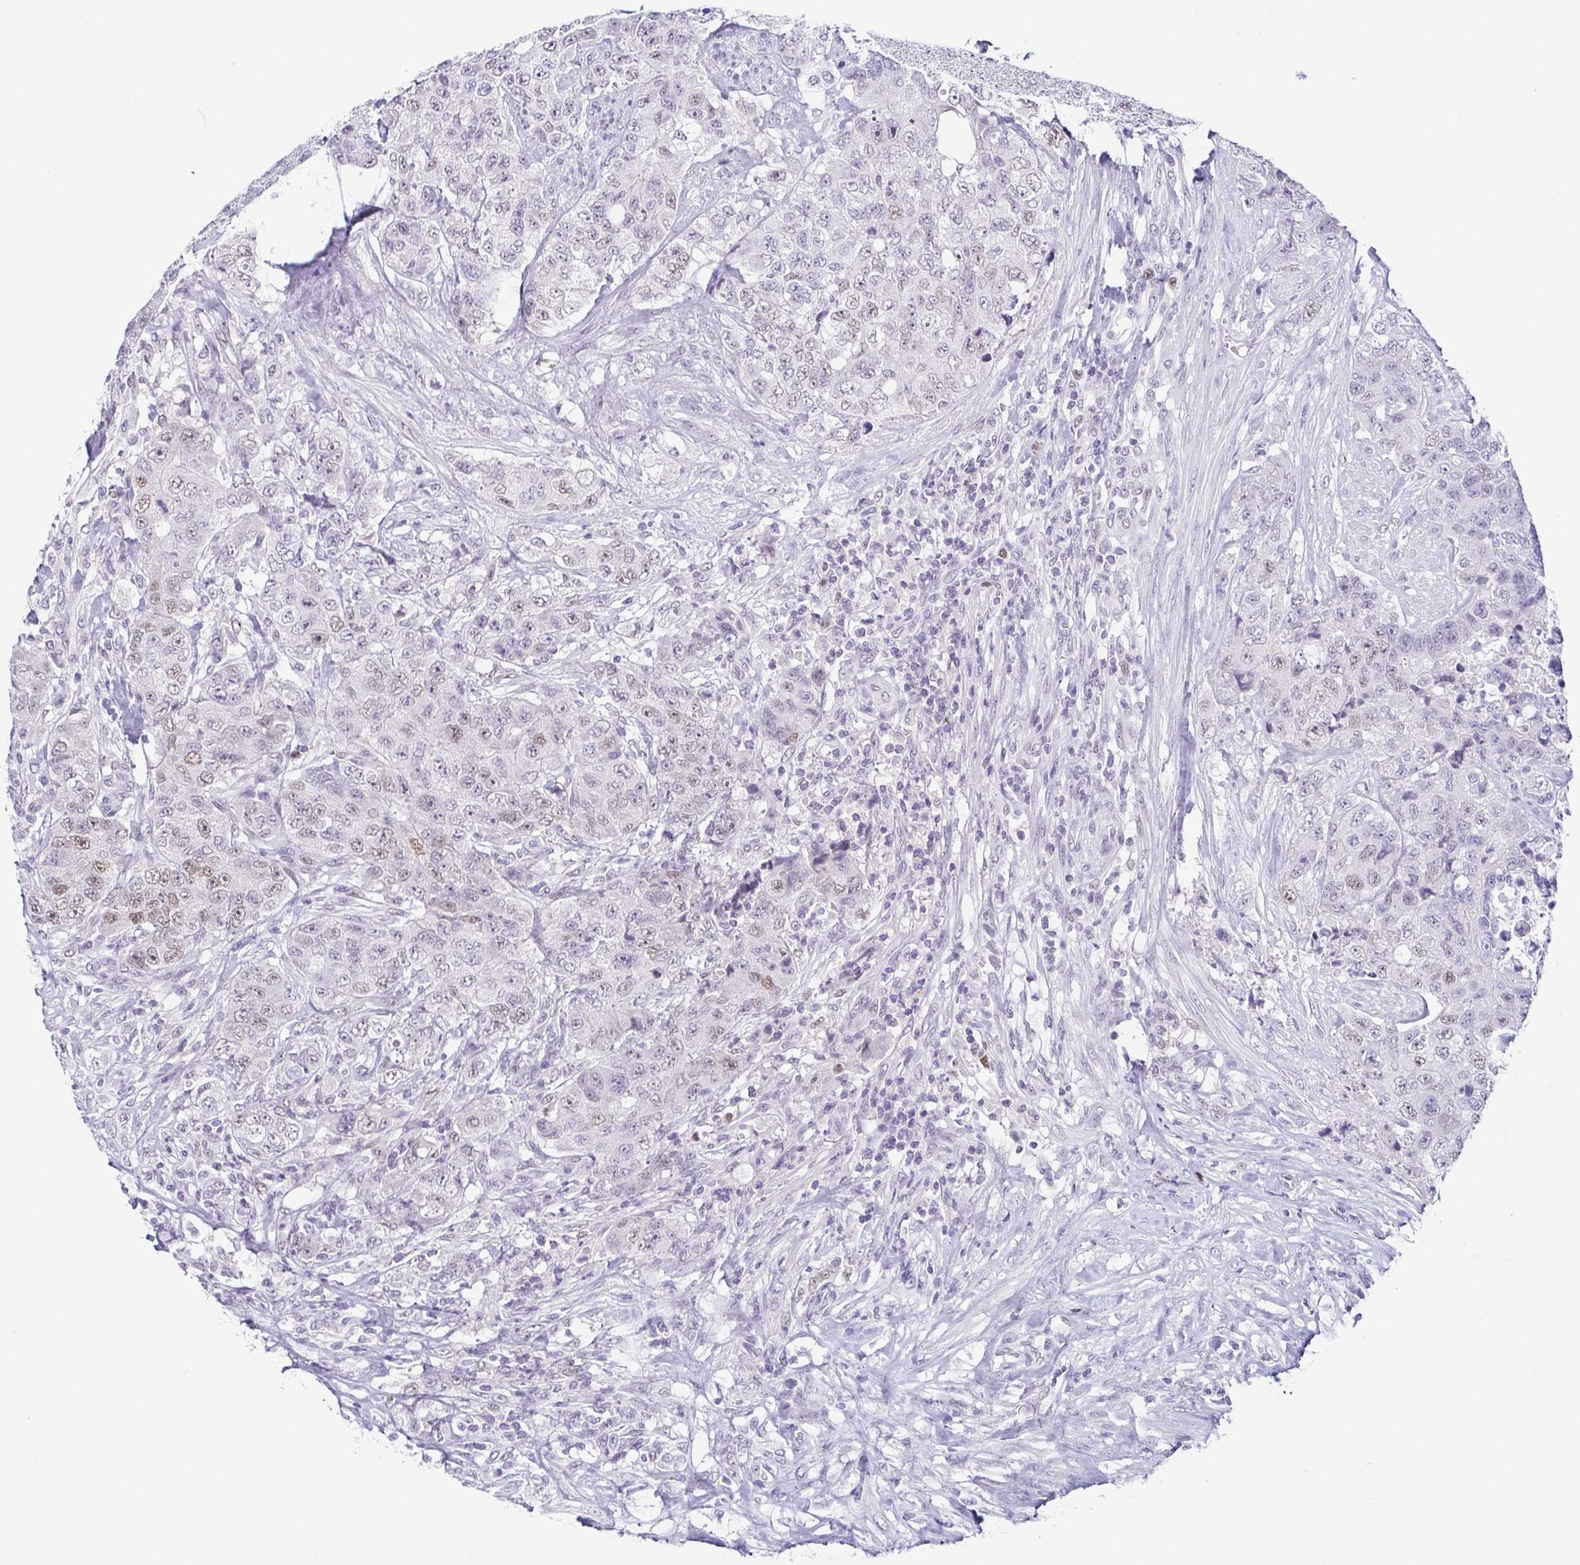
{"staining": {"intensity": "moderate", "quantity": "<25%", "location": "nuclear"}, "tissue": "urothelial cancer", "cell_type": "Tumor cells", "image_type": "cancer", "snomed": [{"axis": "morphology", "description": "Urothelial carcinoma, High grade"}, {"axis": "topography", "description": "Urinary bladder"}], "caption": "Tumor cells display low levels of moderate nuclear staining in about <25% of cells in human urothelial carcinoma (high-grade).", "gene": "TCF3", "patient": {"sex": "female", "age": 78}}